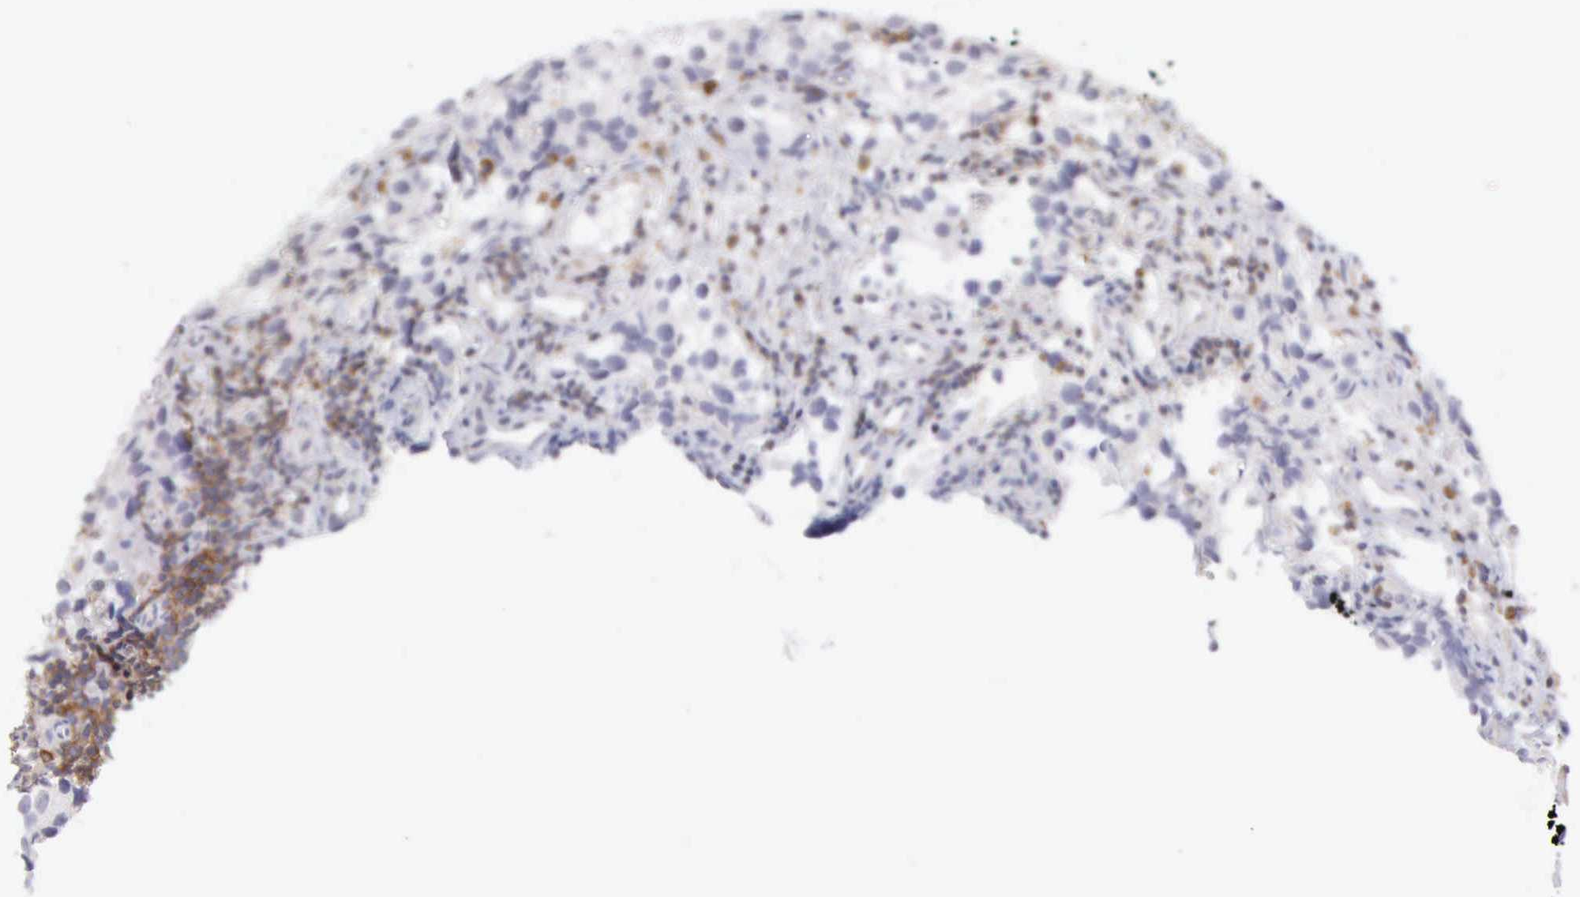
{"staining": {"intensity": "negative", "quantity": "none", "location": "none"}, "tissue": "testis cancer", "cell_type": "Tumor cells", "image_type": "cancer", "snomed": [{"axis": "morphology", "description": "Seminoma, NOS"}, {"axis": "topography", "description": "Testis"}], "caption": "Immunohistochemistry (IHC) of human seminoma (testis) reveals no staining in tumor cells.", "gene": "SASH3", "patient": {"sex": "male", "age": 39}}